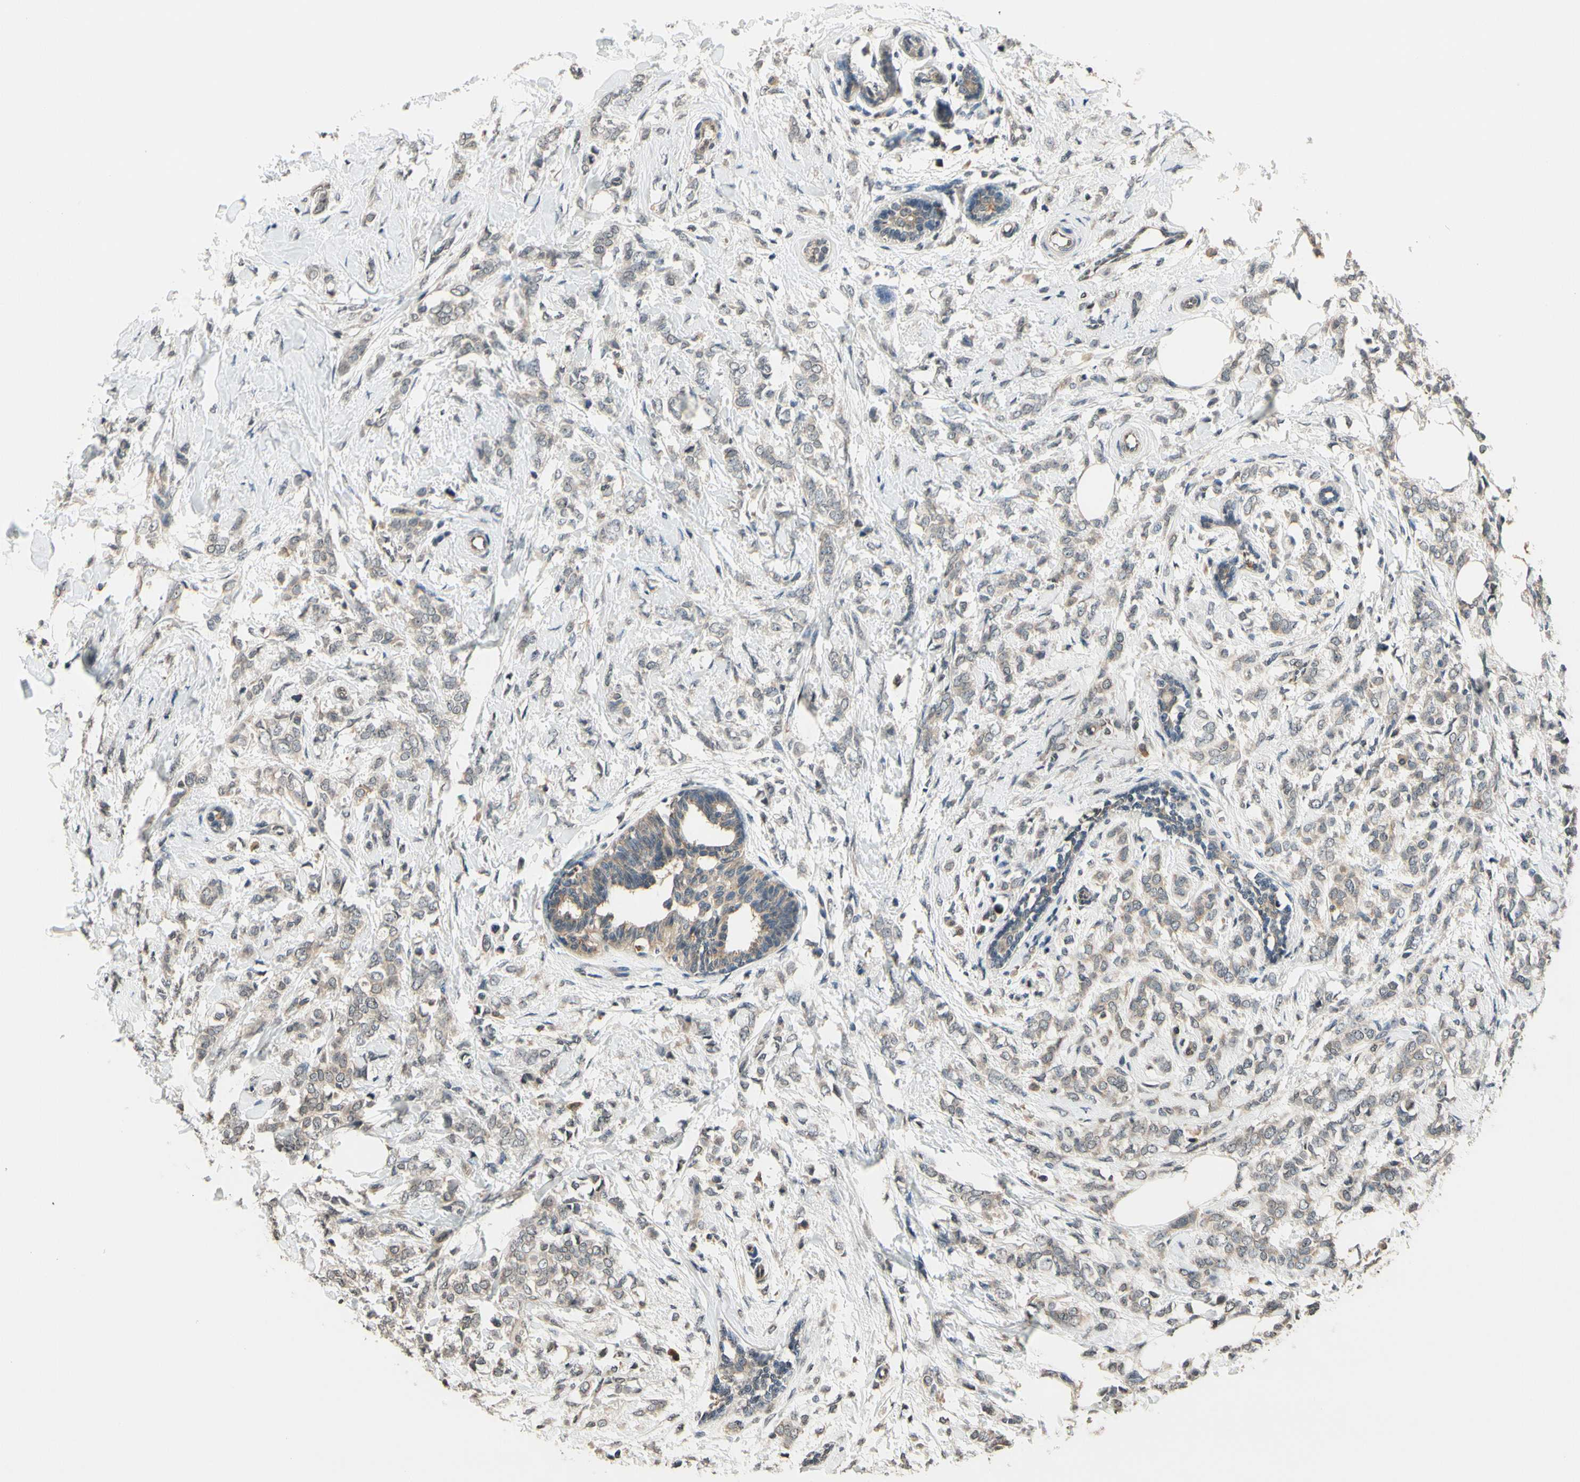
{"staining": {"intensity": "moderate", "quantity": "25%-75%", "location": "cytoplasmic/membranous"}, "tissue": "breast cancer", "cell_type": "Tumor cells", "image_type": "cancer", "snomed": [{"axis": "morphology", "description": "Lobular carcinoma, in situ"}, {"axis": "morphology", "description": "Lobular carcinoma"}, {"axis": "topography", "description": "Breast"}], "caption": "Immunohistochemistry (IHC) histopathology image of human breast lobular carcinoma in situ stained for a protein (brown), which displays medium levels of moderate cytoplasmic/membranous positivity in about 25%-75% of tumor cells.", "gene": "GCLC", "patient": {"sex": "female", "age": 41}}